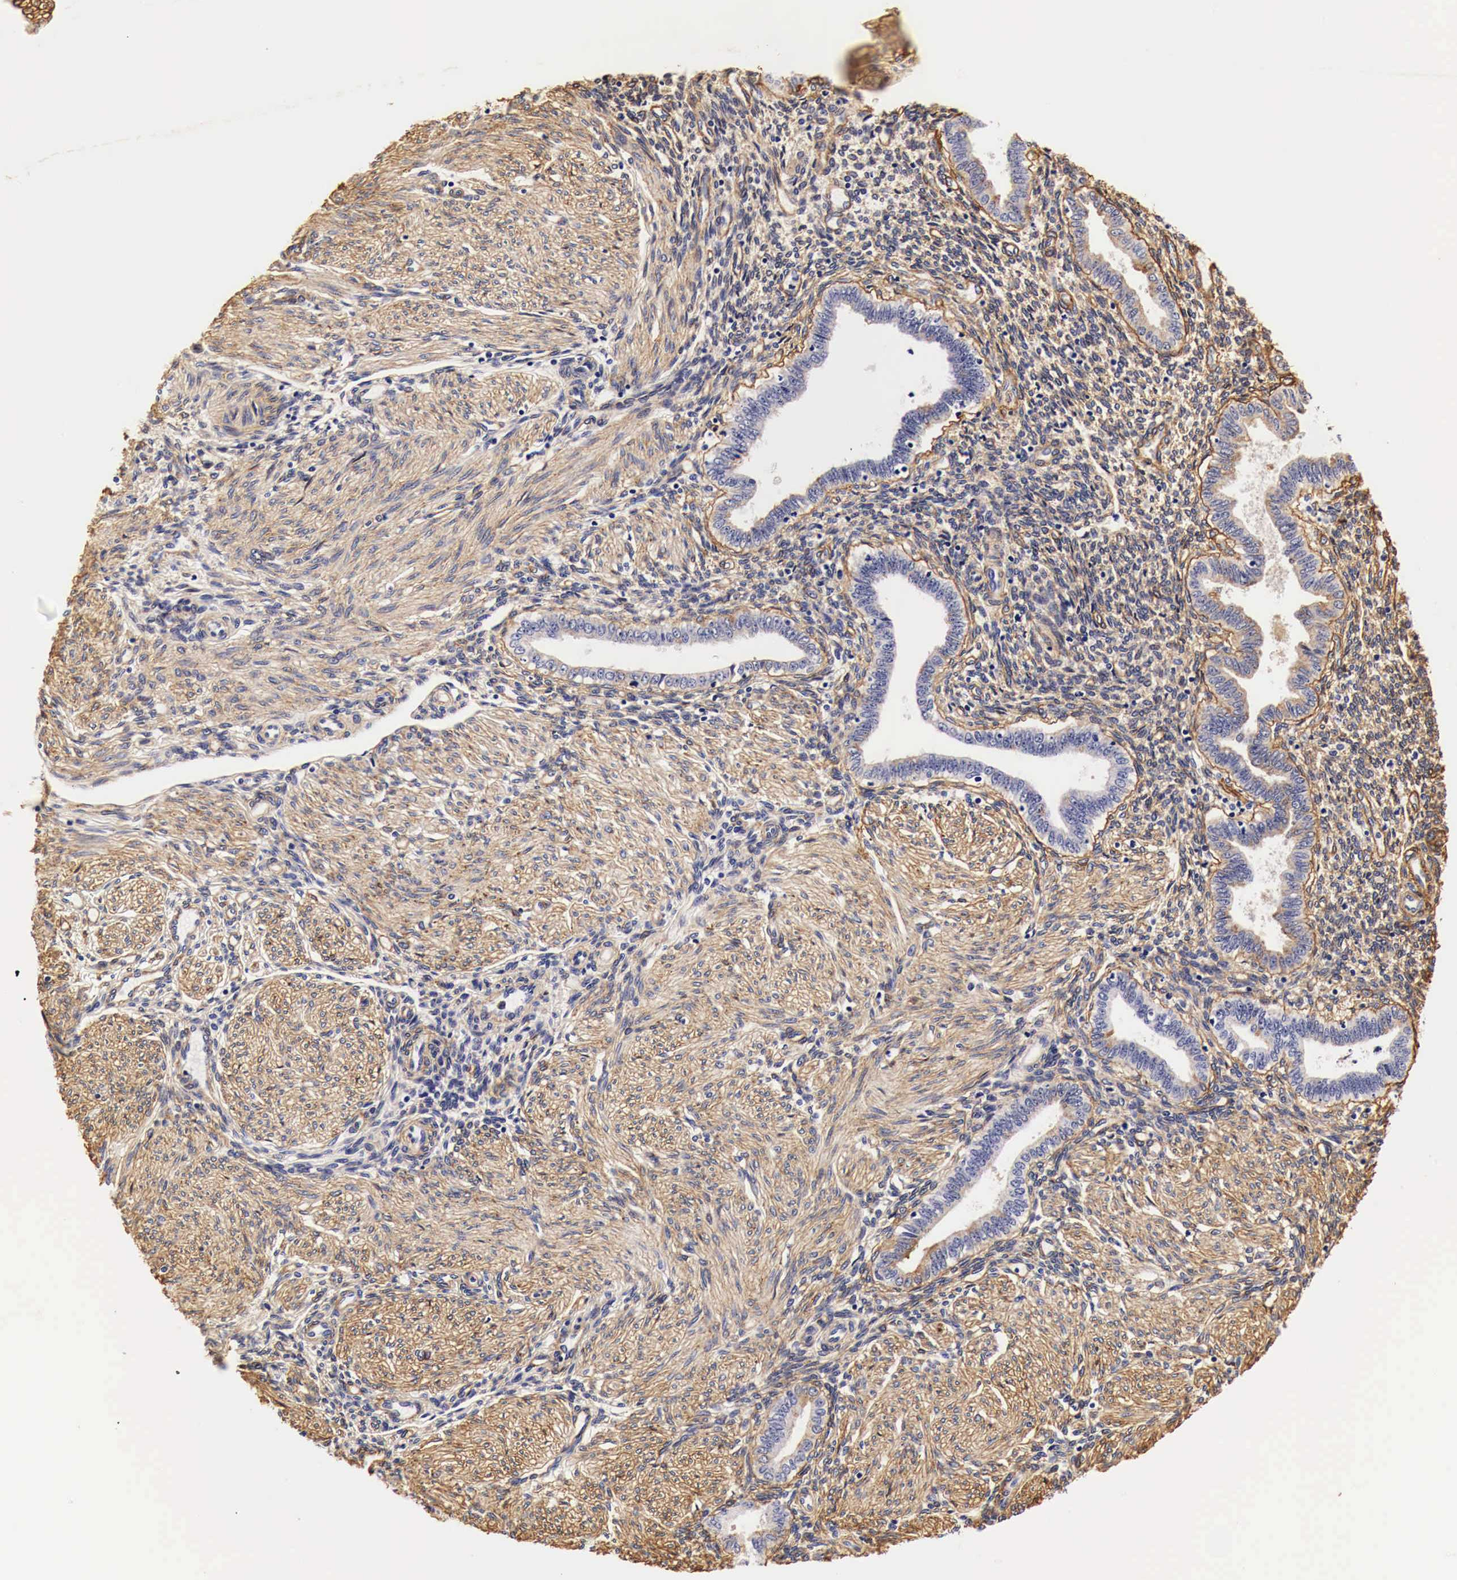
{"staining": {"intensity": "moderate", "quantity": ">75%", "location": "cytoplasmic/membranous"}, "tissue": "endometrium", "cell_type": "Cells in endometrial stroma", "image_type": "normal", "snomed": [{"axis": "morphology", "description": "Normal tissue, NOS"}, {"axis": "topography", "description": "Endometrium"}], "caption": "Immunohistochemistry (IHC) staining of normal endometrium, which exhibits medium levels of moderate cytoplasmic/membranous staining in approximately >75% of cells in endometrial stroma indicating moderate cytoplasmic/membranous protein staining. The staining was performed using DAB (brown) for protein detection and nuclei were counterstained in hematoxylin (blue).", "gene": "LAMB2", "patient": {"sex": "female", "age": 36}}